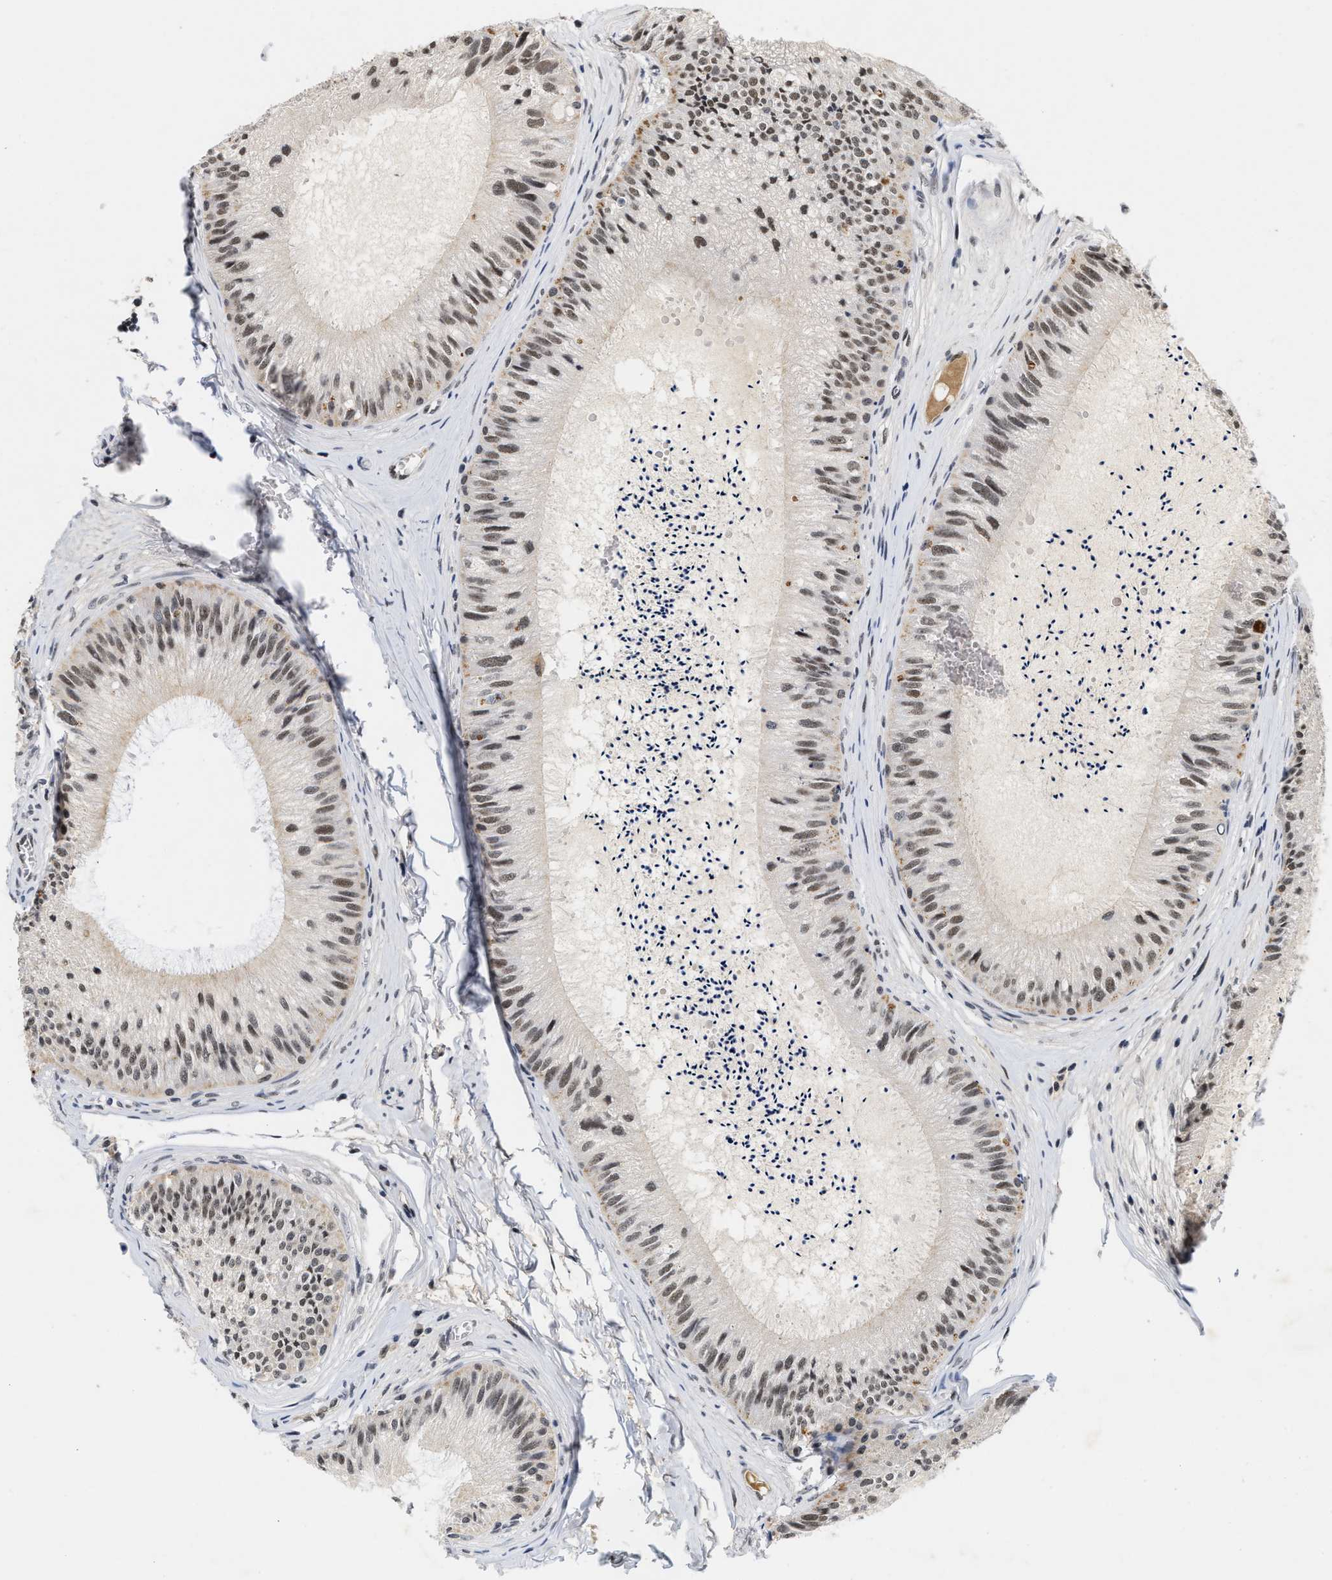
{"staining": {"intensity": "strong", "quantity": ">75%", "location": "nuclear"}, "tissue": "epididymis", "cell_type": "Glandular cells", "image_type": "normal", "snomed": [{"axis": "morphology", "description": "Normal tissue, NOS"}, {"axis": "topography", "description": "Epididymis"}], "caption": "Immunohistochemical staining of benign epididymis reveals >75% levels of strong nuclear protein expression in about >75% of glandular cells.", "gene": "INIP", "patient": {"sex": "male", "age": 31}}